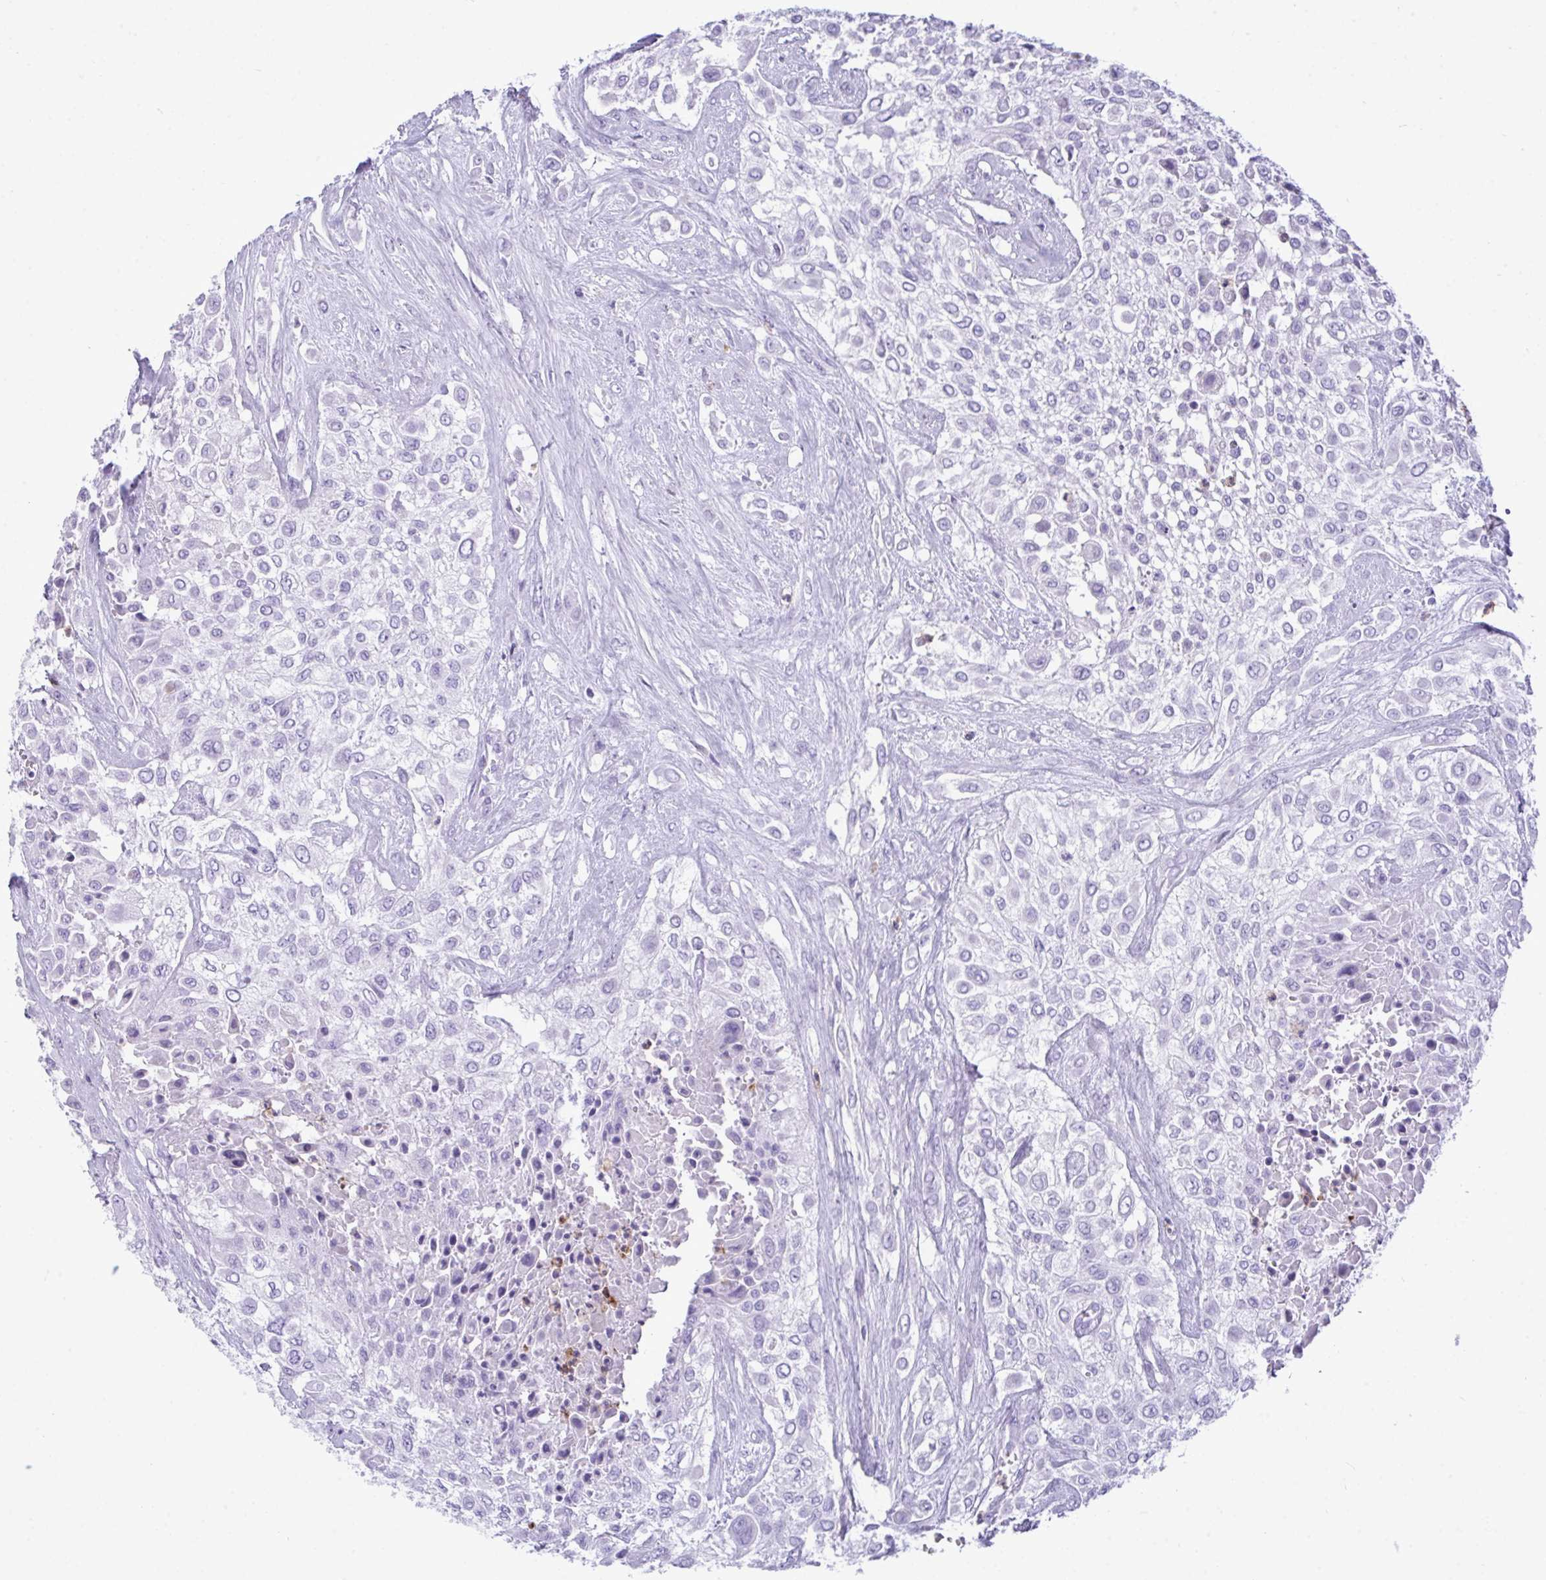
{"staining": {"intensity": "negative", "quantity": "none", "location": "none"}, "tissue": "urothelial cancer", "cell_type": "Tumor cells", "image_type": "cancer", "snomed": [{"axis": "morphology", "description": "Urothelial carcinoma, High grade"}, {"axis": "topography", "description": "Urinary bladder"}], "caption": "Immunohistochemical staining of urothelial carcinoma (high-grade) reveals no significant expression in tumor cells. (DAB (3,3'-diaminobenzidine) immunohistochemistry with hematoxylin counter stain).", "gene": "ARHGAP42", "patient": {"sex": "male", "age": 57}}